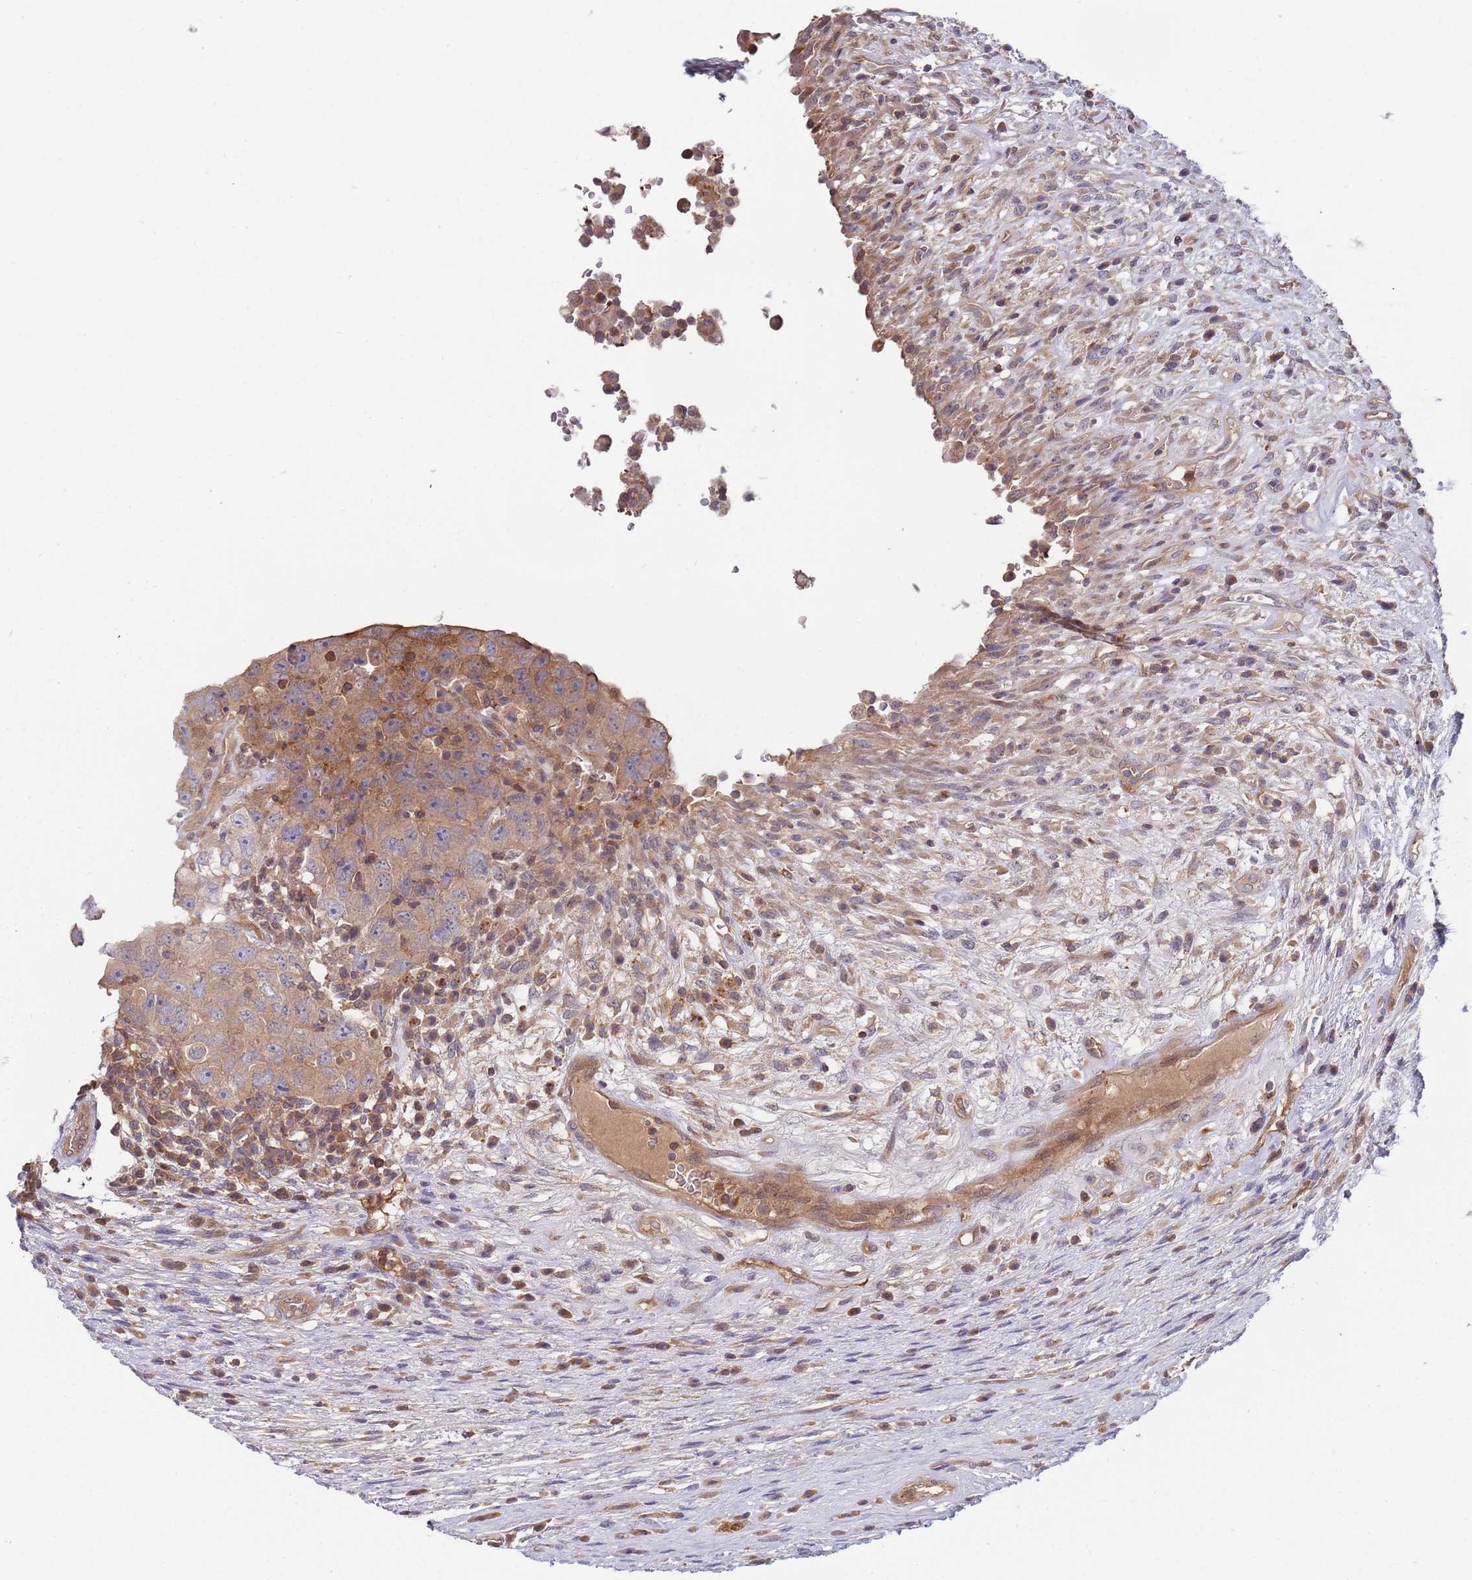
{"staining": {"intensity": "weak", "quantity": ">75%", "location": "cytoplasmic/membranous"}, "tissue": "testis cancer", "cell_type": "Tumor cells", "image_type": "cancer", "snomed": [{"axis": "morphology", "description": "Carcinoma, Embryonal, NOS"}, {"axis": "topography", "description": "Testis"}], "caption": "IHC (DAB) staining of testis cancer (embryonal carcinoma) displays weak cytoplasmic/membranous protein positivity in approximately >75% of tumor cells. Immunohistochemistry (ihc) stains the protein in brown and the nuclei are stained blue.", "gene": "GSDMD", "patient": {"sex": "male", "age": 26}}